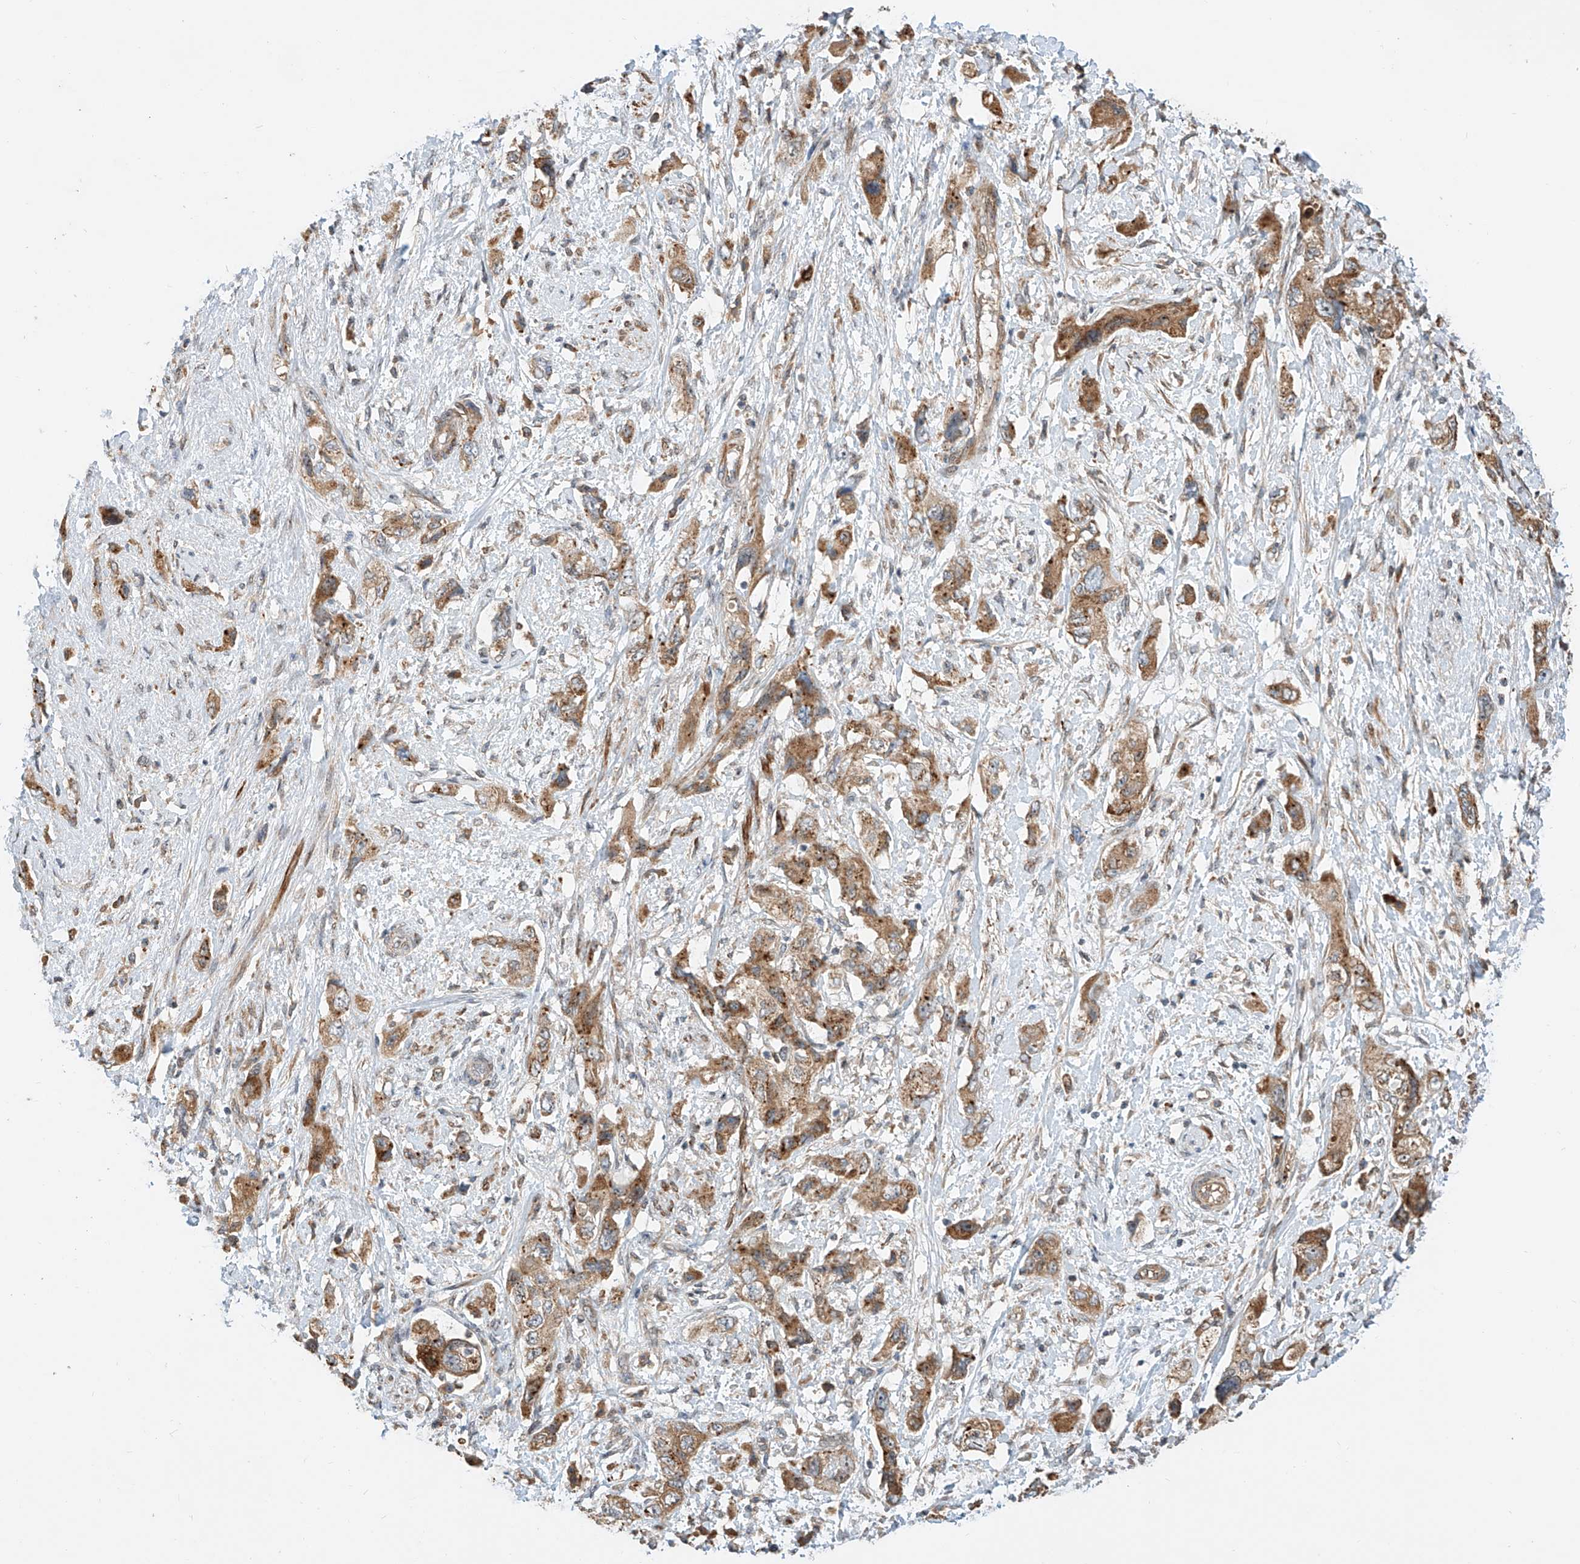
{"staining": {"intensity": "moderate", "quantity": ">75%", "location": "cytoplasmic/membranous"}, "tissue": "pancreatic cancer", "cell_type": "Tumor cells", "image_type": "cancer", "snomed": [{"axis": "morphology", "description": "Adenocarcinoma, NOS"}, {"axis": "topography", "description": "Pancreas"}], "caption": "Immunohistochemical staining of pancreatic cancer (adenocarcinoma) demonstrates medium levels of moderate cytoplasmic/membranous protein staining in about >75% of tumor cells. (IHC, brightfield microscopy, high magnification).", "gene": "CPAMD8", "patient": {"sex": "female", "age": 73}}